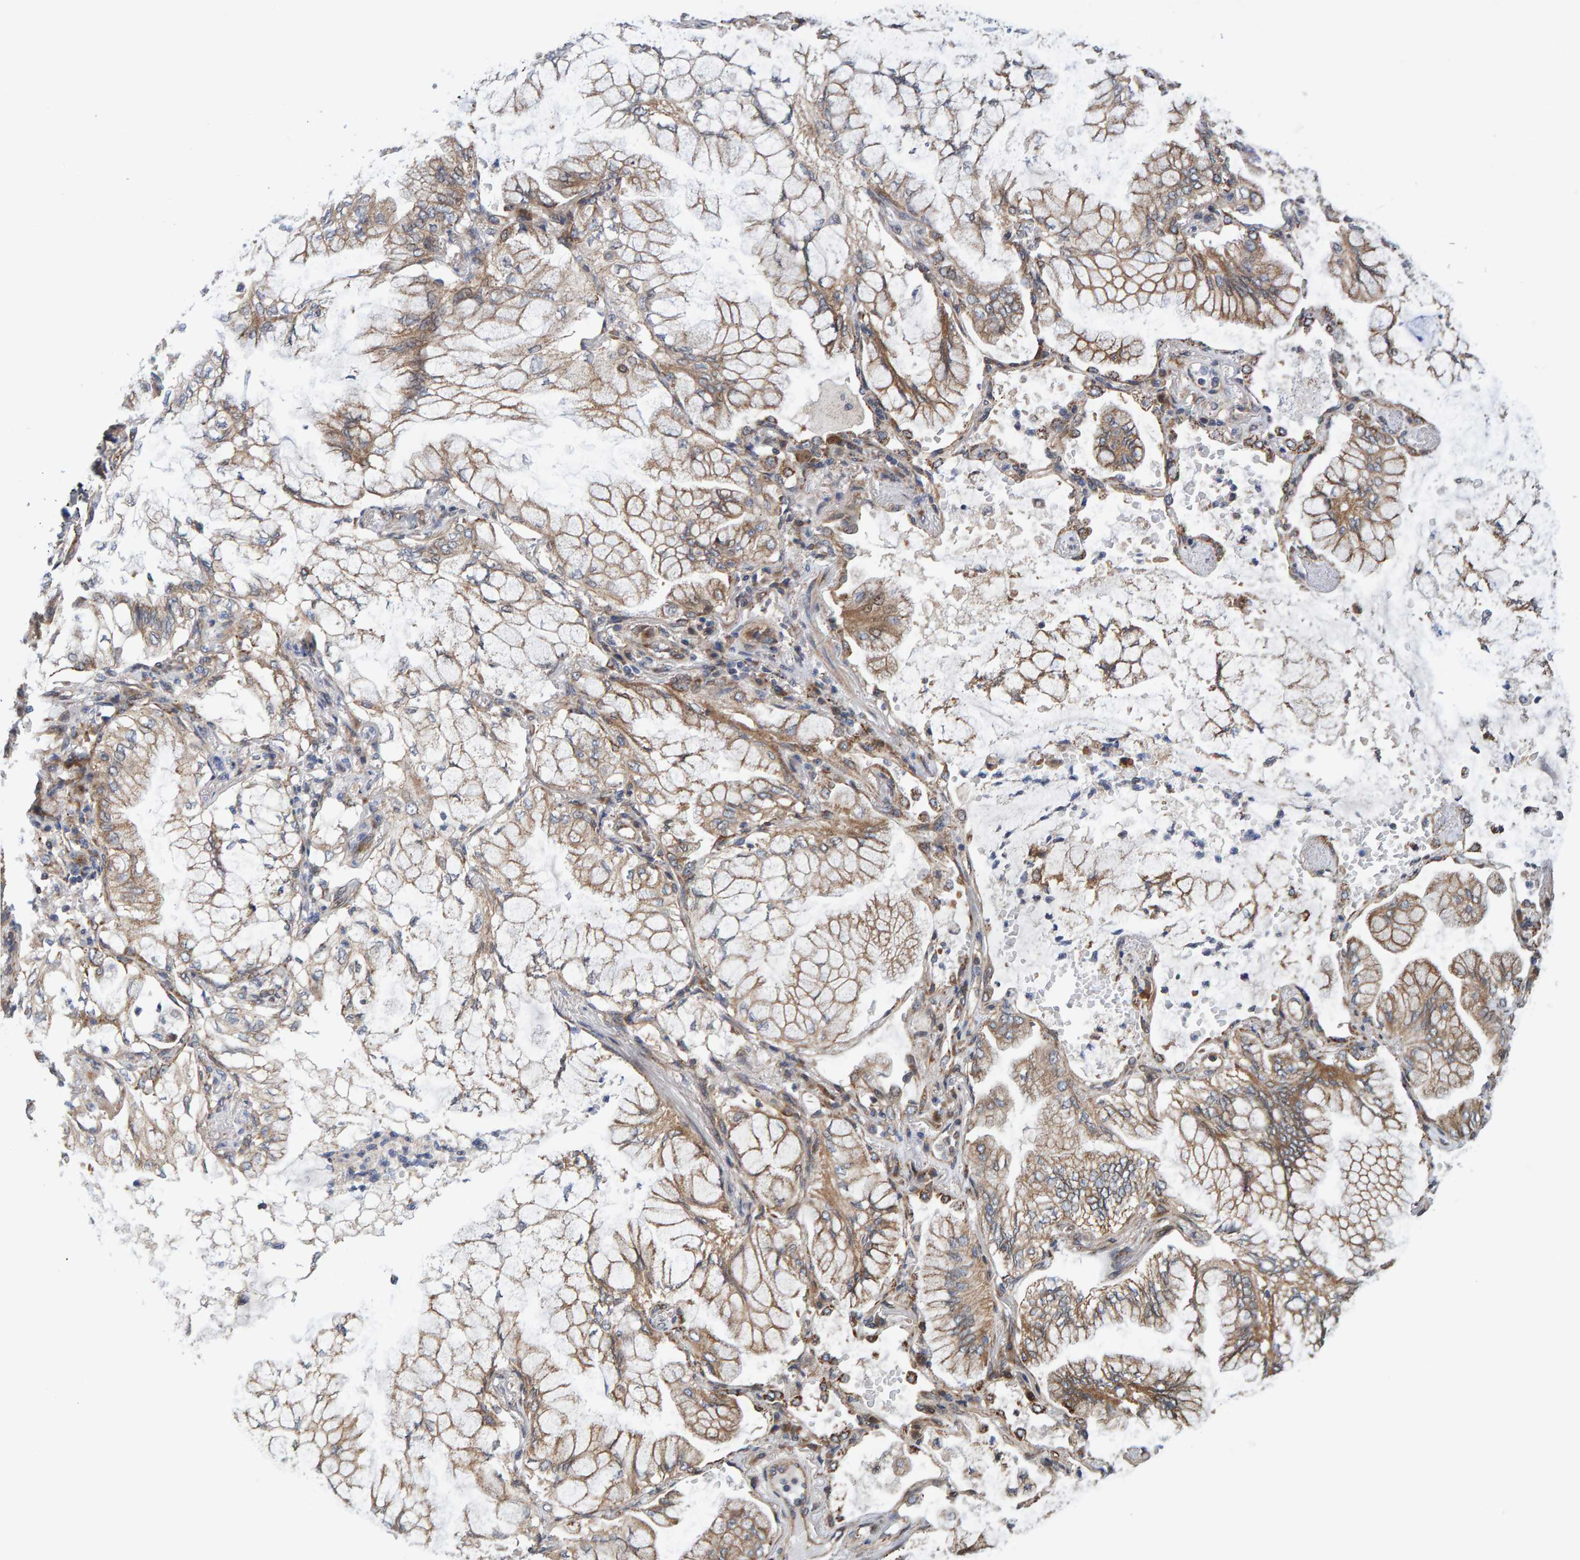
{"staining": {"intensity": "moderate", "quantity": ">75%", "location": "cytoplasmic/membranous"}, "tissue": "lung cancer", "cell_type": "Tumor cells", "image_type": "cancer", "snomed": [{"axis": "morphology", "description": "Adenocarcinoma, NOS"}, {"axis": "topography", "description": "Lung"}], "caption": "A brown stain highlights moderate cytoplasmic/membranous expression of a protein in human lung adenocarcinoma tumor cells.", "gene": "SCRN2", "patient": {"sex": "female", "age": 70}}